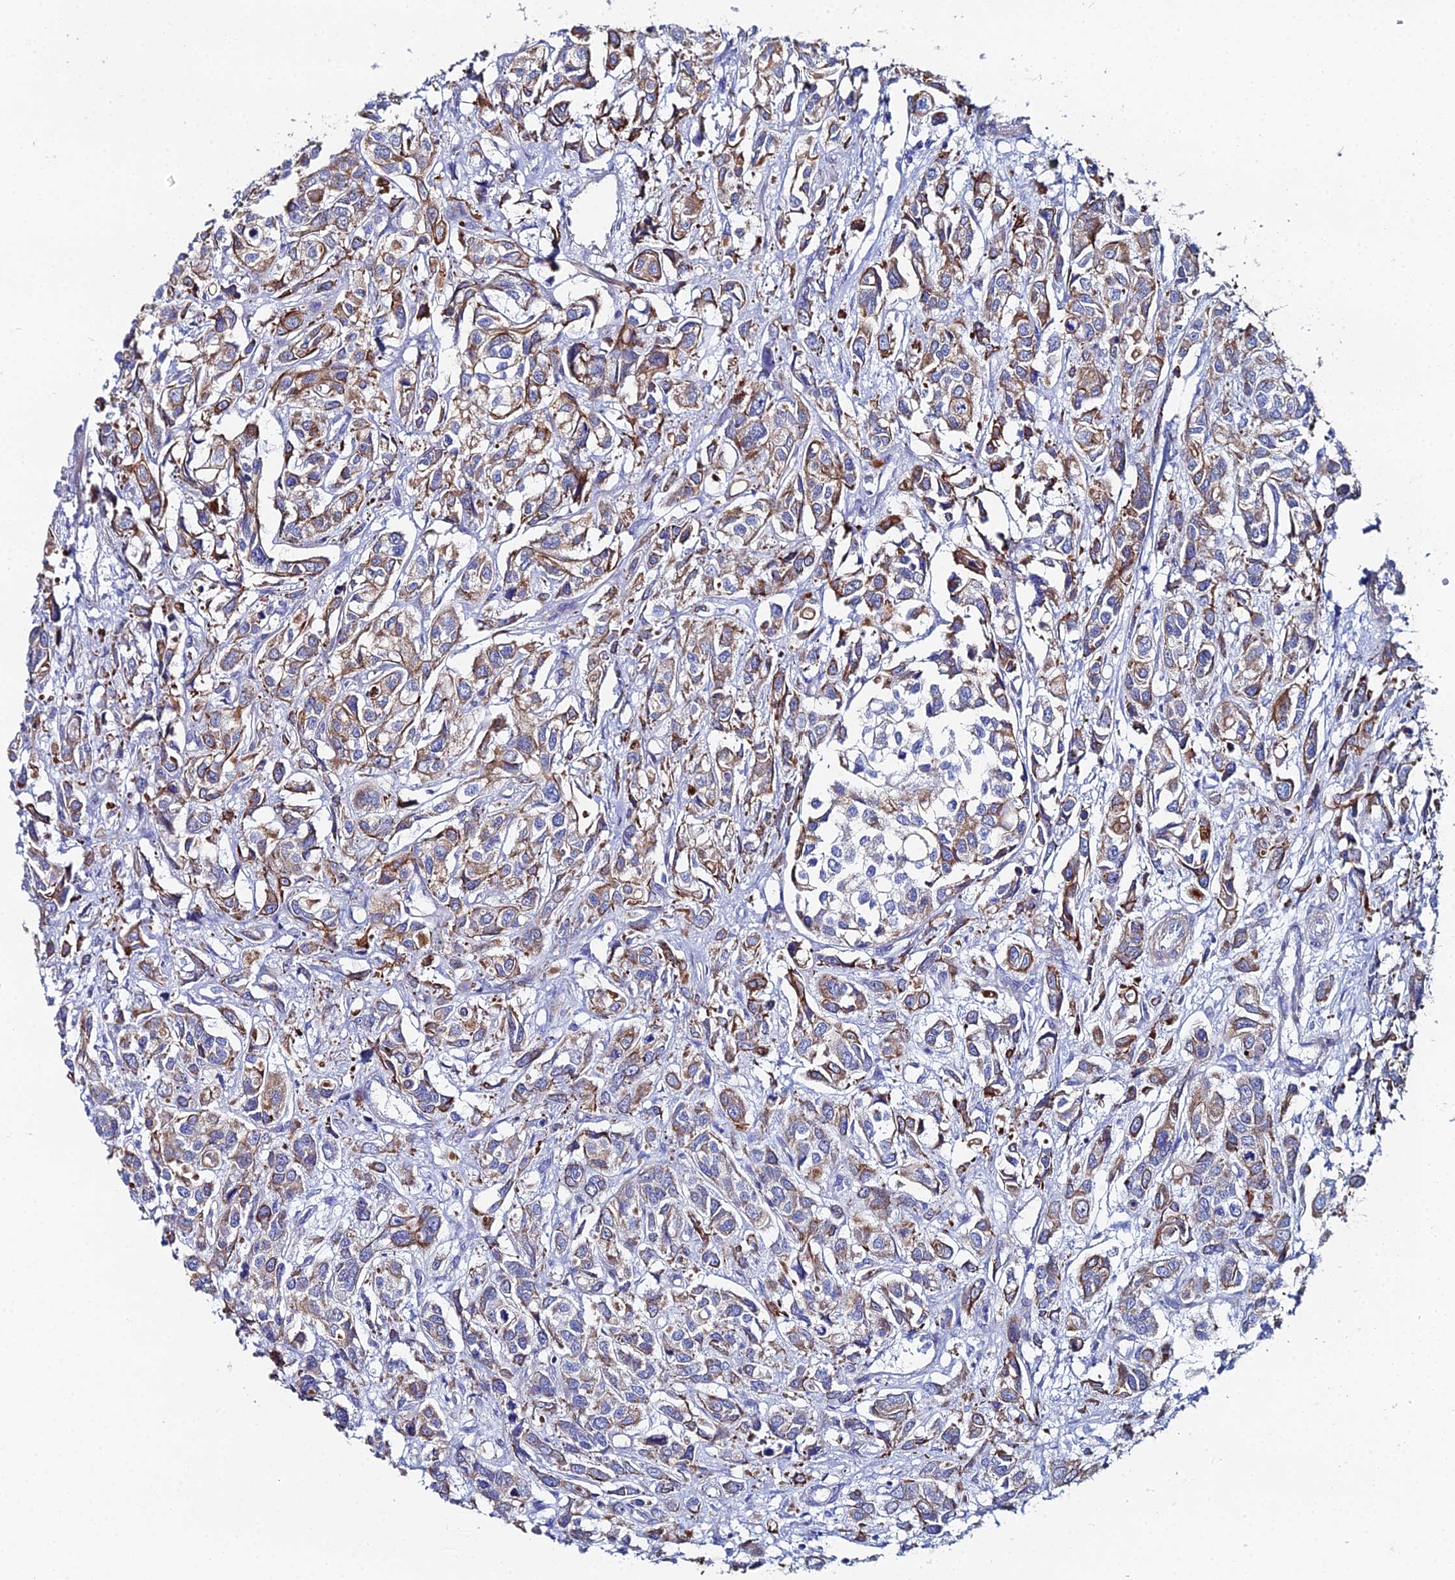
{"staining": {"intensity": "moderate", "quantity": "25%-75%", "location": "cytoplasmic/membranous"}, "tissue": "urothelial cancer", "cell_type": "Tumor cells", "image_type": "cancer", "snomed": [{"axis": "morphology", "description": "Urothelial carcinoma, High grade"}, {"axis": "topography", "description": "Urinary bladder"}], "caption": "Protein staining displays moderate cytoplasmic/membranous staining in about 25%-75% of tumor cells in urothelial carcinoma (high-grade). The protein is shown in brown color, while the nuclei are stained blue.", "gene": "DHX34", "patient": {"sex": "male", "age": 67}}